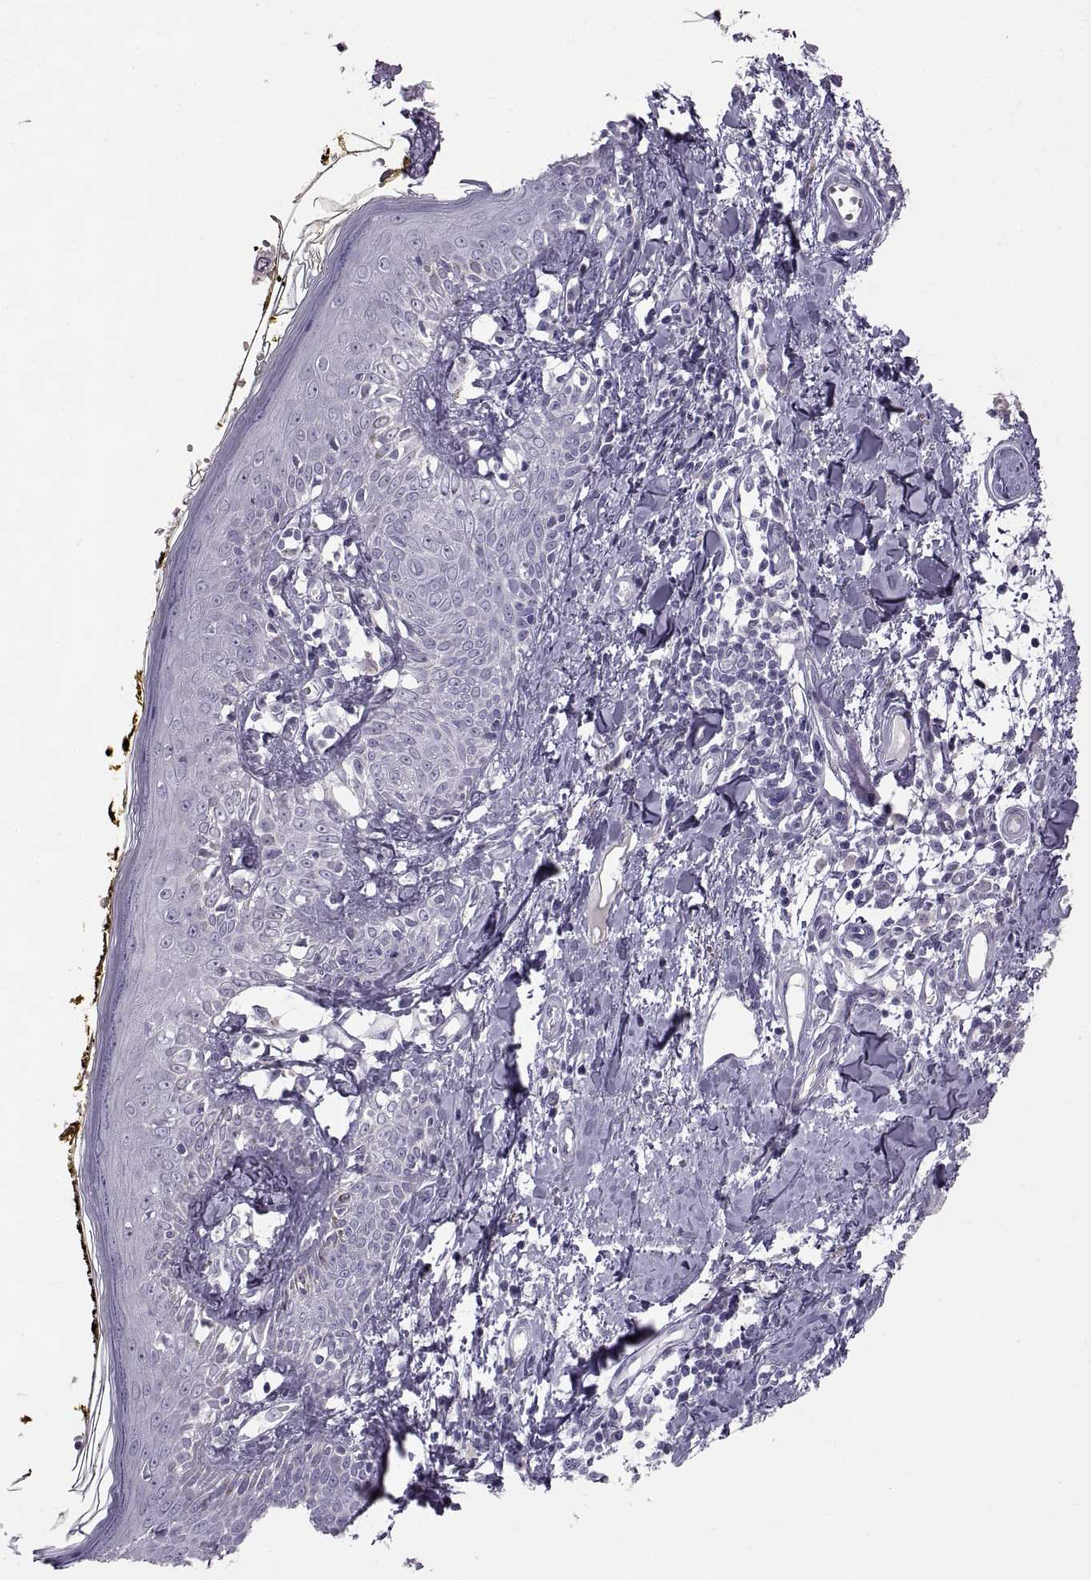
{"staining": {"intensity": "negative", "quantity": "none", "location": "none"}, "tissue": "skin", "cell_type": "Fibroblasts", "image_type": "normal", "snomed": [{"axis": "morphology", "description": "Normal tissue, NOS"}, {"axis": "topography", "description": "Skin"}], "caption": "There is no significant positivity in fibroblasts of skin. (Stains: DAB (3,3'-diaminobenzidine) immunohistochemistry with hematoxylin counter stain, Microscopy: brightfield microscopy at high magnification).", "gene": "WFDC8", "patient": {"sex": "male", "age": 76}}